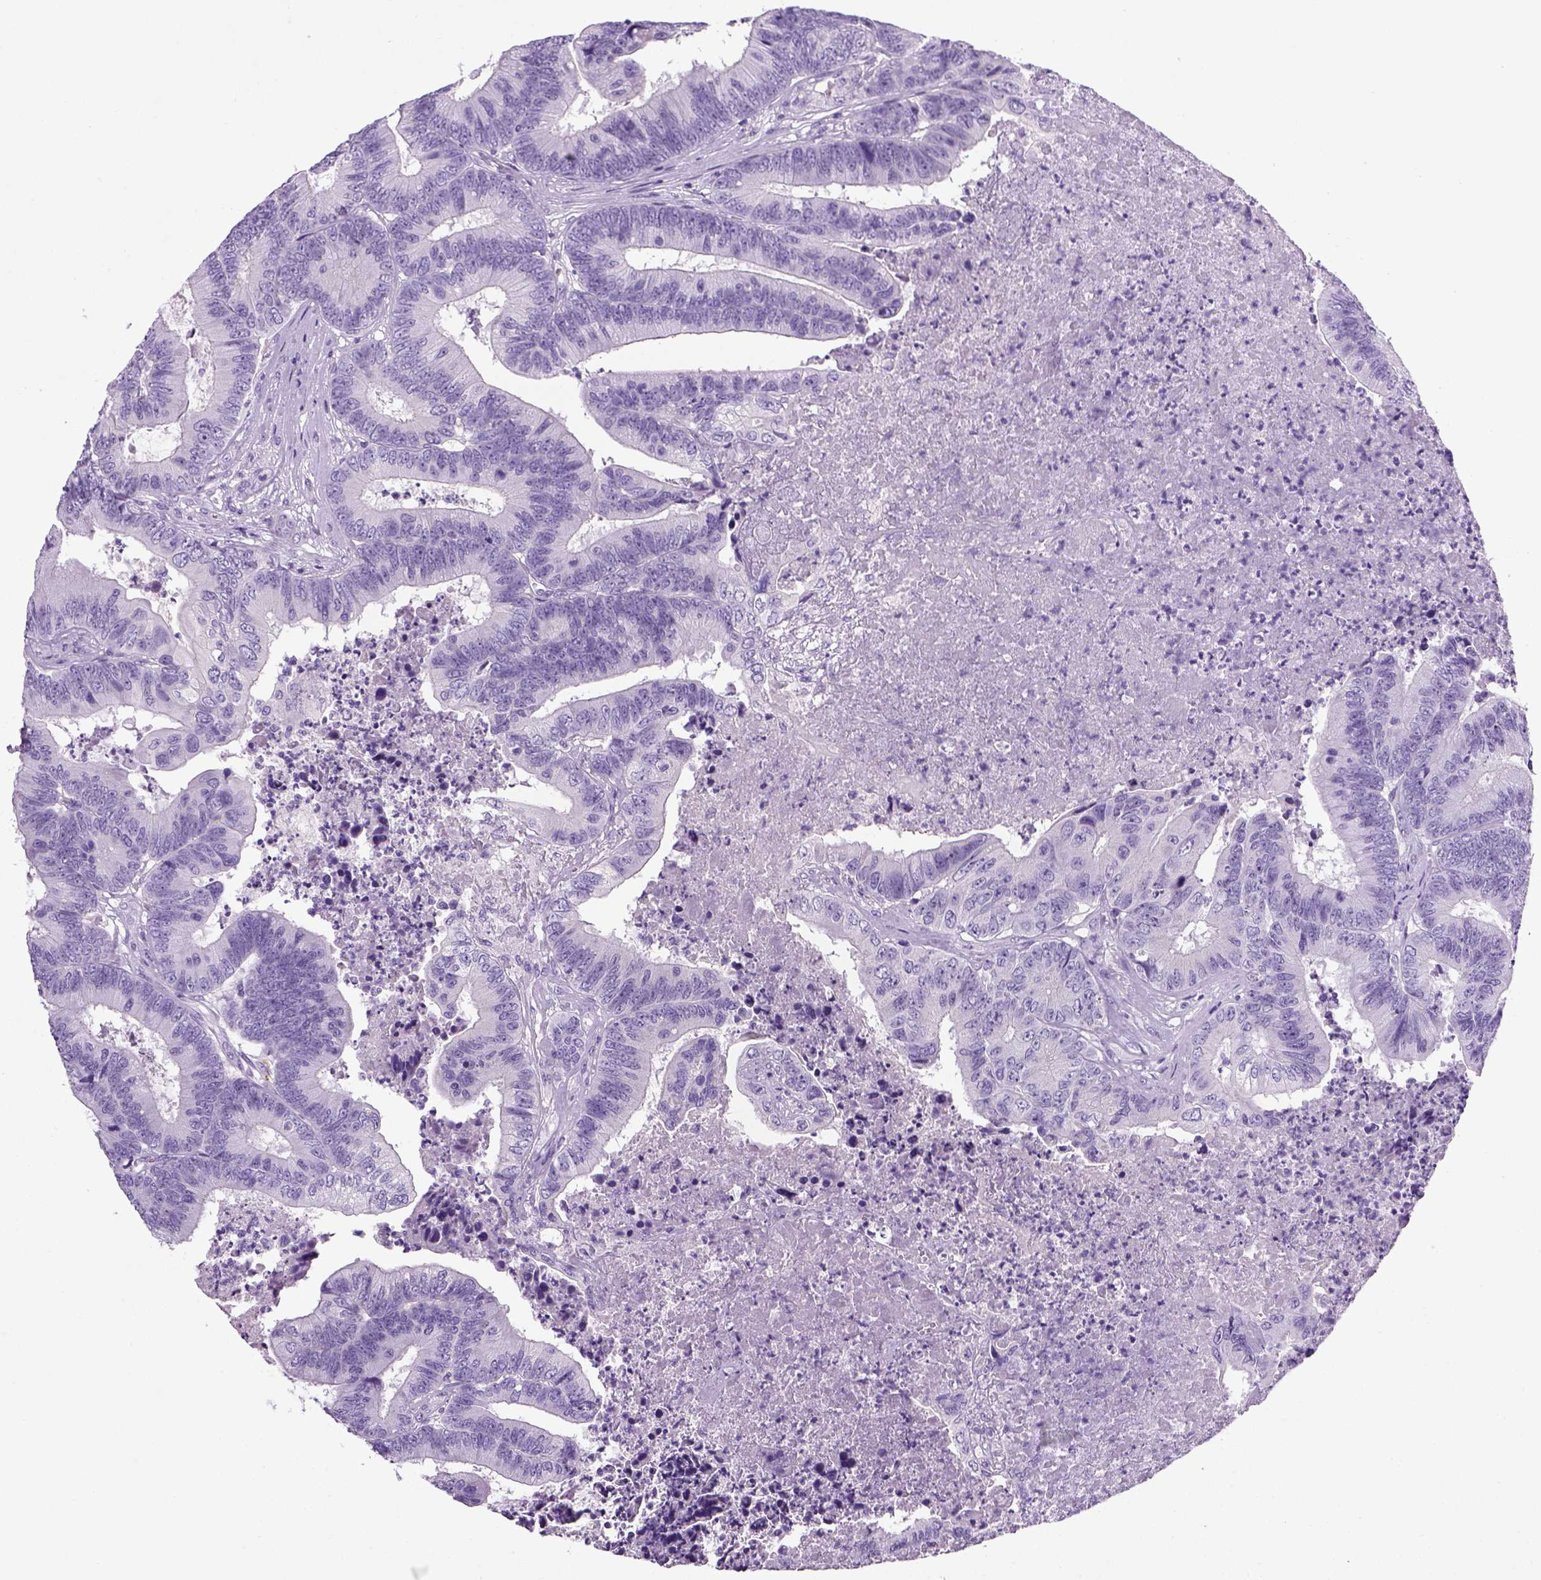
{"staining": {"intensity": "negative", "quantity": "none", "location": "none"}, "tissue": "colorectal cancer", "cell_type": "Tumor cells", "image_type": "cancer", "snomed": [{"axis": "morphology", "description": "Adenocarcinoma, NOS"}, {"axis": "topography", "description": "Colon"}], "caption": "IHC image of colorectal cancer (adenocarcinoma) stained for a protein (brown), which exhibits no staining in tumor cells.", "gene": "KRT71", "patient": {"sex": "male", "age": 84}}